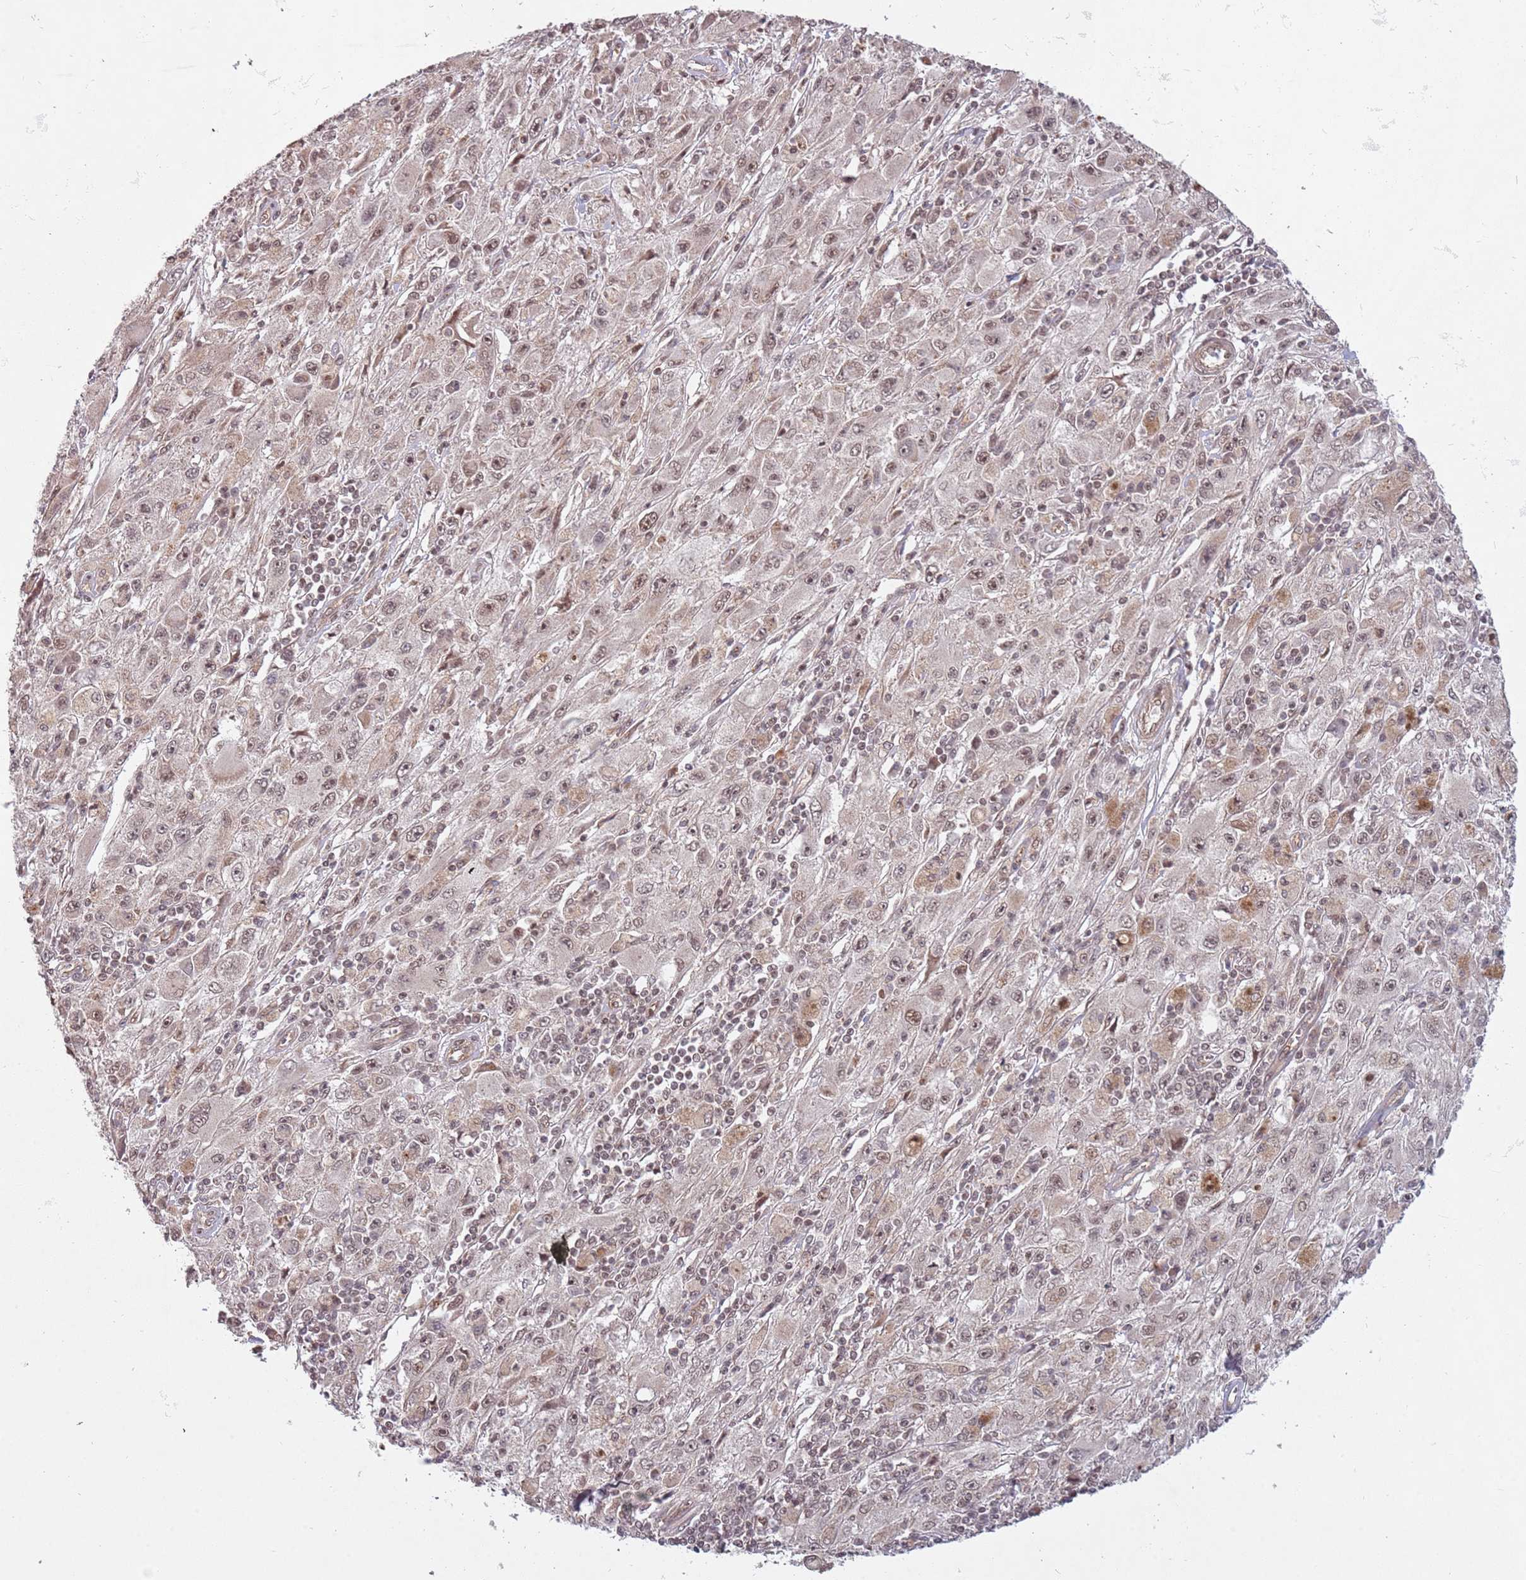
{"staining": {"intensity": "weak", "quantity": ">75%", "location": "nuclear"}, "tissue": "melanoma", "cell_type": "Tumor cells", "image_type": "cancer", "snomed": [{"axis": "morphology", "description": "Malignant melanoma, Metastatic site"}, {"axis": "topography", "description": "Skin"}], "caption": "The photomicrograph reveals immunohistochemical staining of malignant melanoma (metastatic site). There is weak nuclear positivity is seen in about >75% of tumor cells. (DAB IHC, brown staining for protein, blue staining for nuclei).", "gene": "SUDS3", "patient": {"sex": "male", "age": 53}}